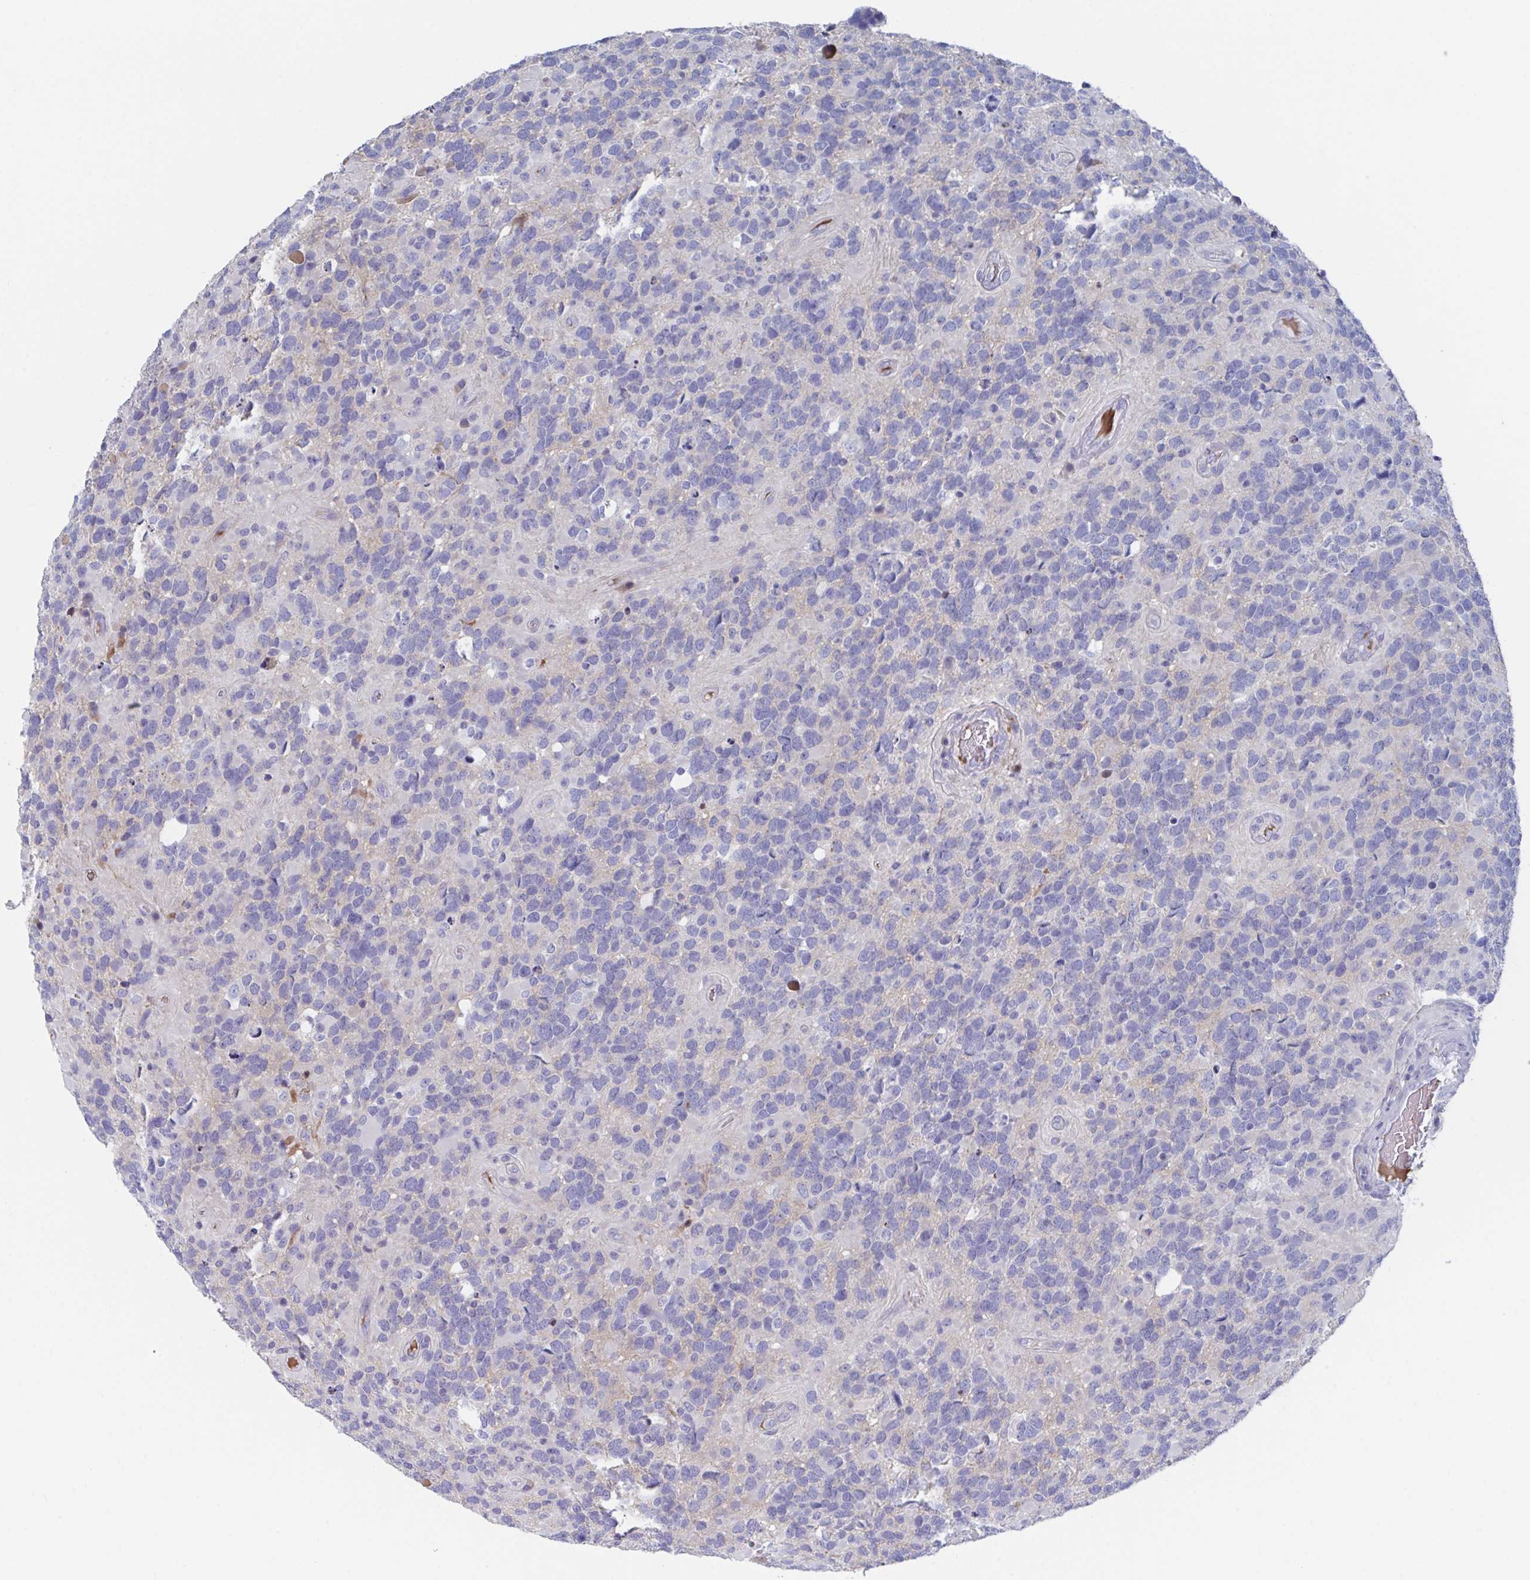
{"staining": {"intensity": "negative", "quantity": "none", "location": "none"}, "tissue": "glioma", "cell_type": "Tumor cells", "image_type": "cancer", "snomed": [{"axis": "morphology", "description": "Glioma, malignant, High grade"}, {"axis": "topography", "description": "Brain"}], "caption": "Immunohistochemistry of high-grade glioma (malignant) displays no staining in tumor cells.", "gene": "TNFAIP6", "patient": {"sex": "female", "age": 40}}